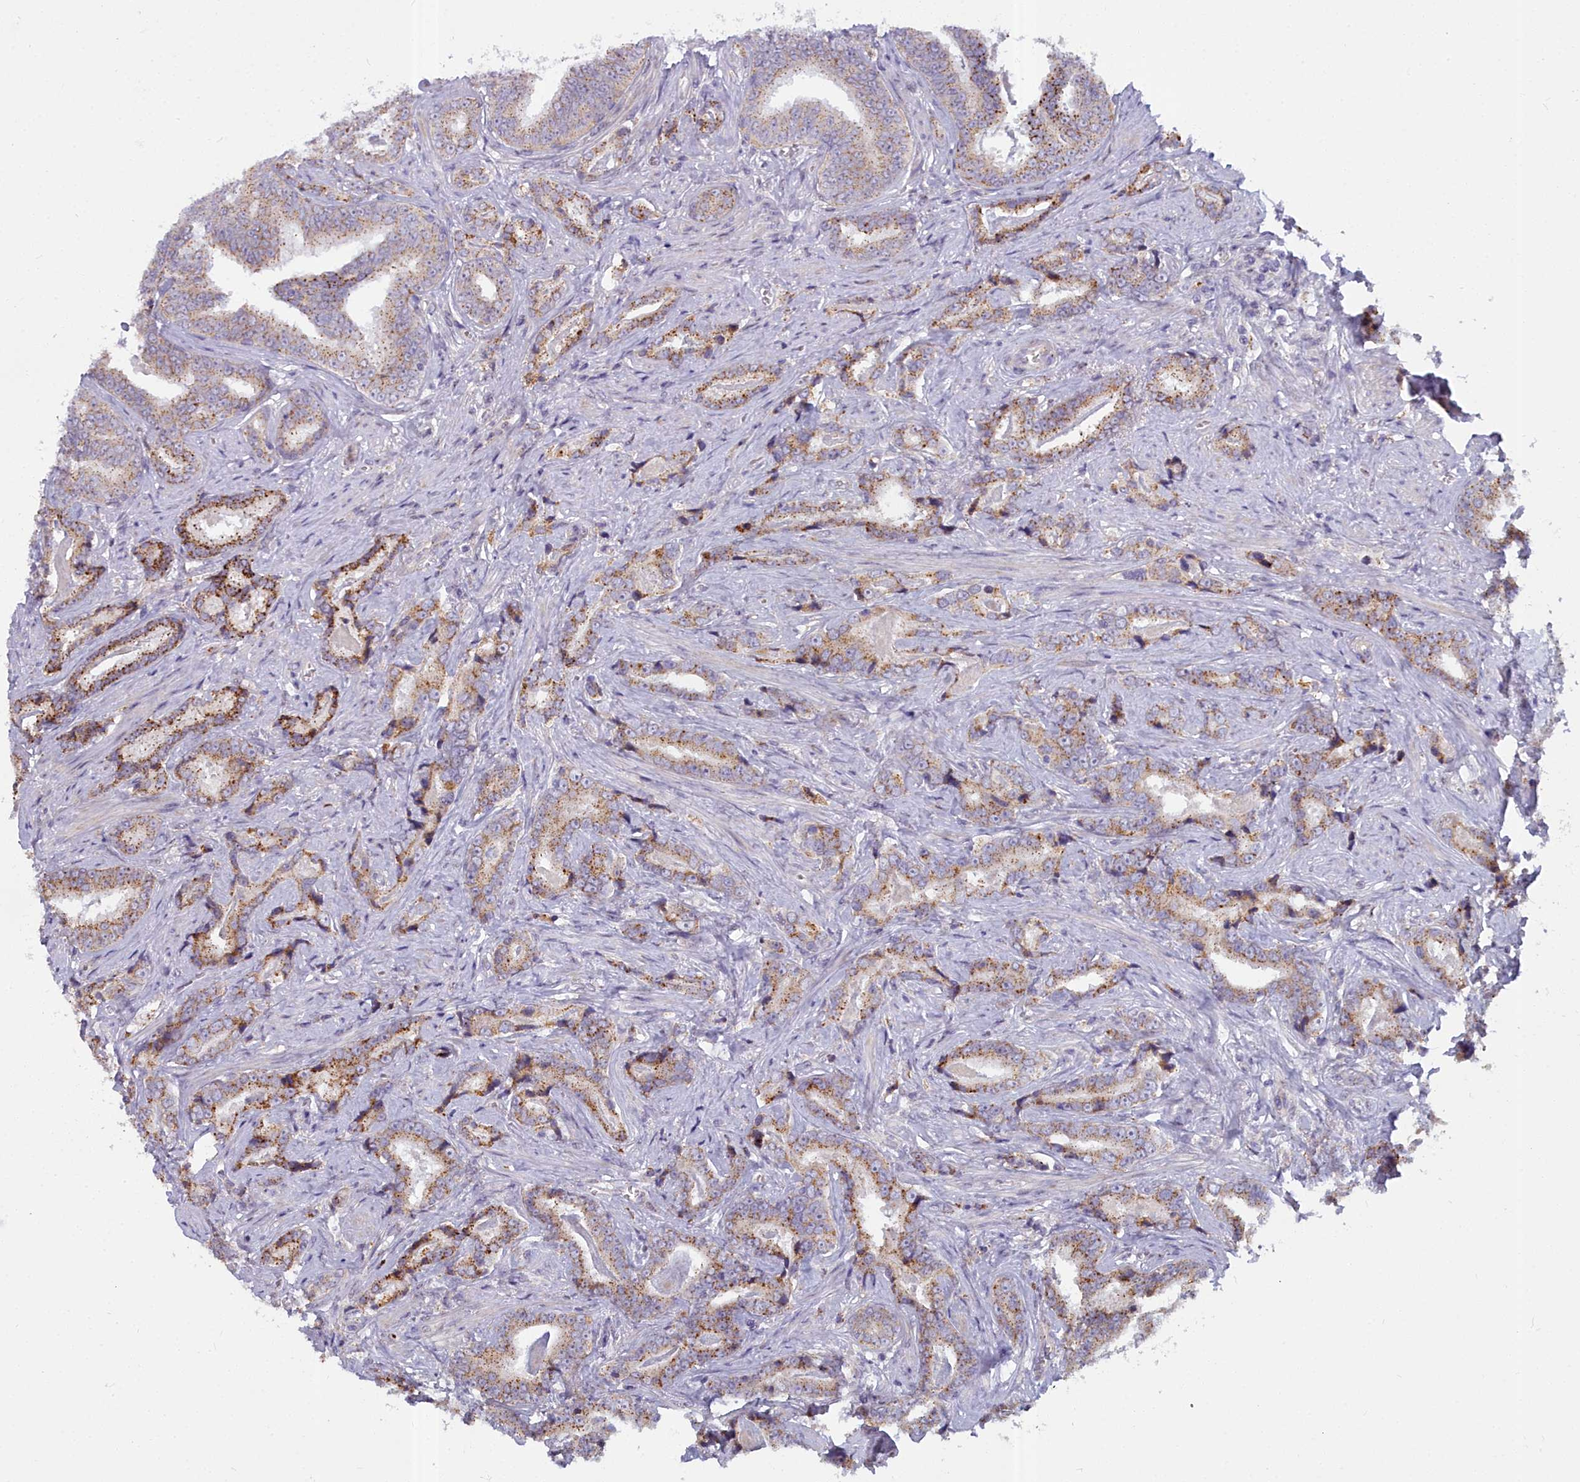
{"staining": {"intensity": "weak", "quantity": "25%-75%", "location": "cytoplasmic/membranous"}, "tissue": "prostate cancer", "cell_type": "Tumor cells", "image_type": "cancer", "snomed": [{"axis": "morphology", "description": "Adenocarcinoma, High grade"}, {"axis": "topography", "description": "Prostate"}], "caption": "IHC photomicrograph of neoplastic tissue: prostate cancer stained using IHC displays low levels of weak protein expression localized specifically in the cytoplasmic/membranous of tumor cells, appearing as a cytoplasmic/membranous brown color.", "gene": "WDPCP", "patient": {"sex": "male", "age": 67}}